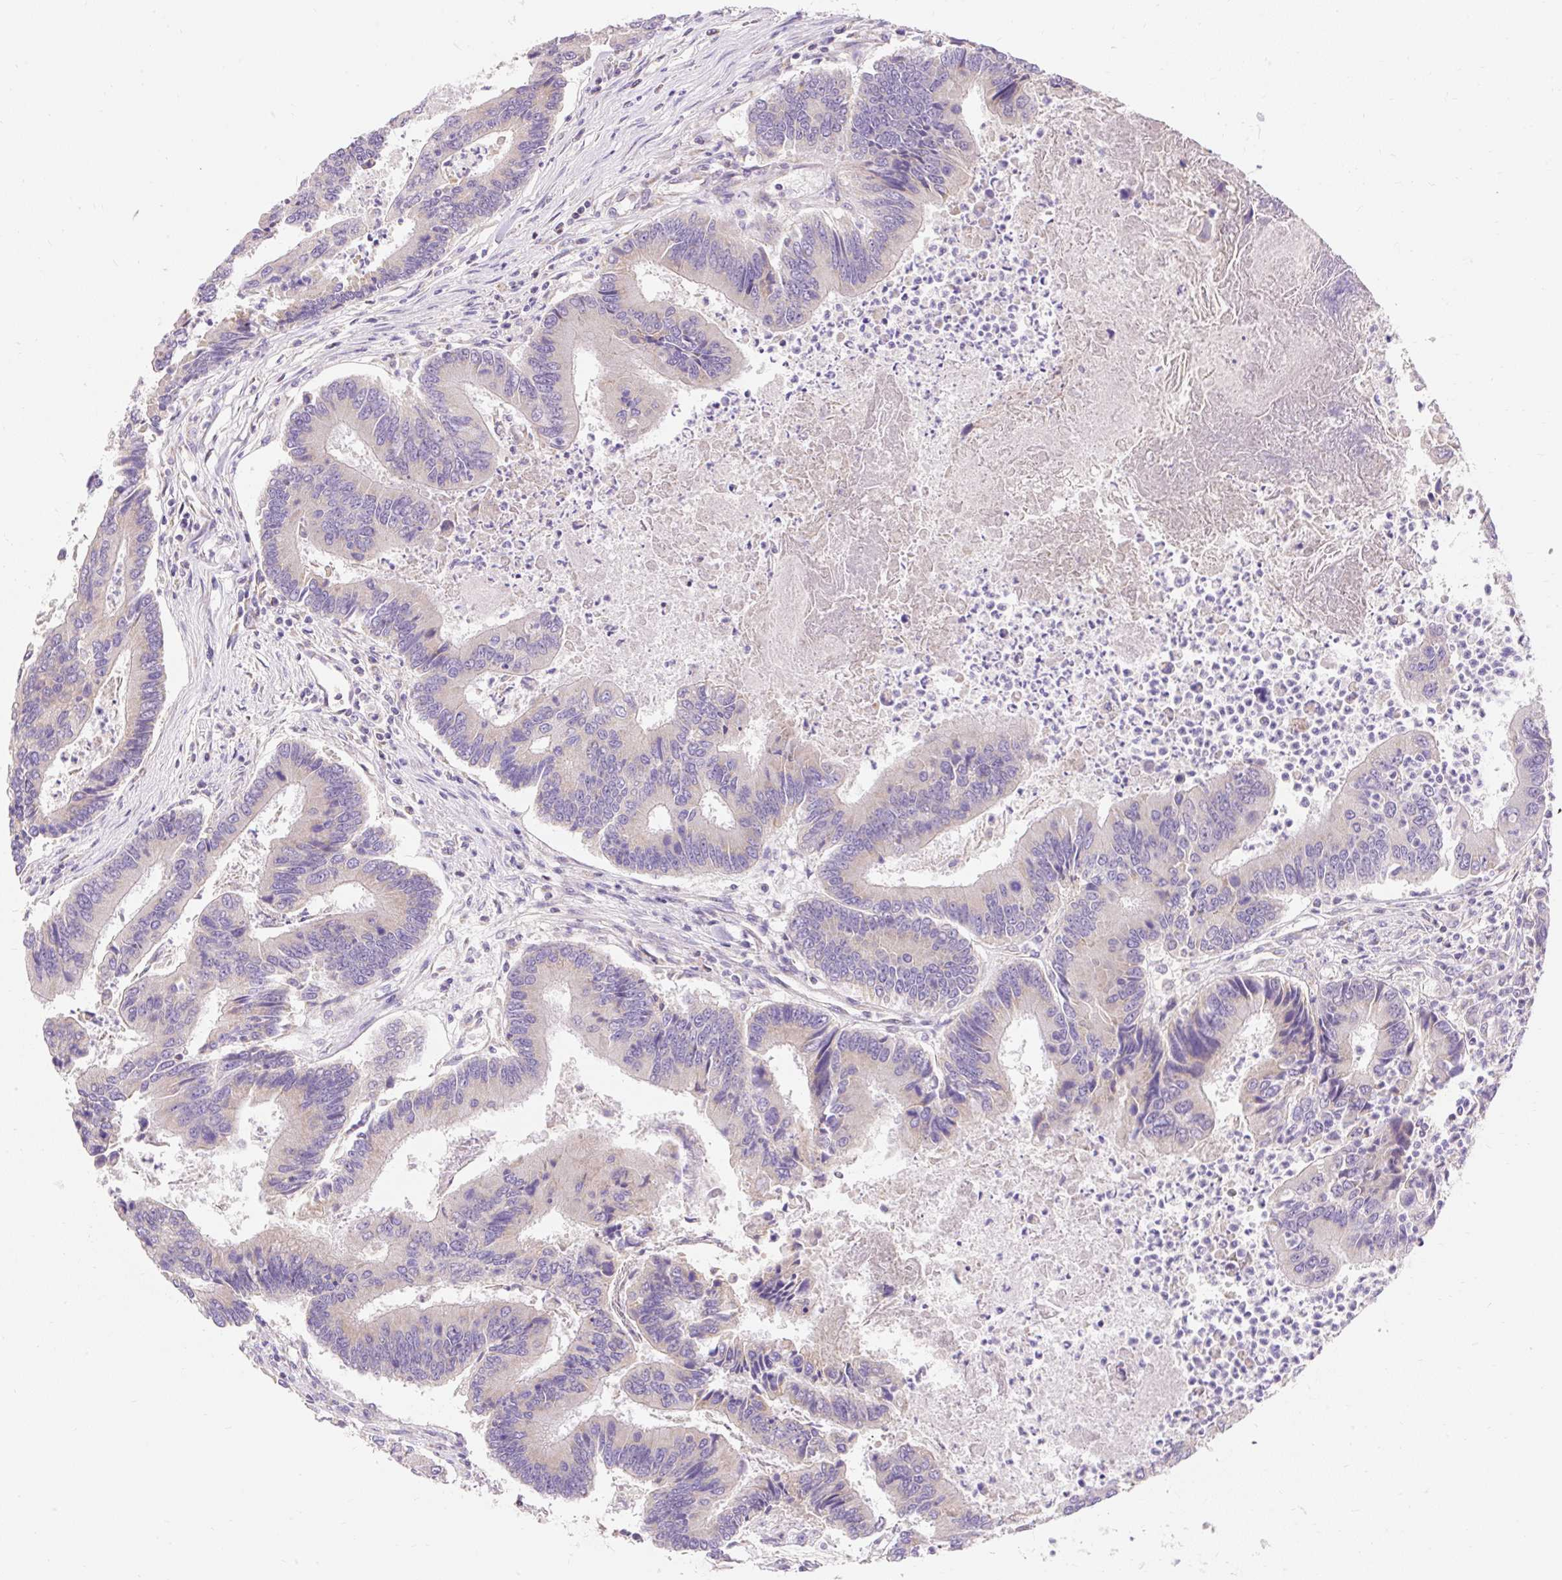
{"staining": {"intensity": "negative", "quantity": "none", "location": "none"}, "tissue": "colorectal cancer", "cell_type": "Tumor cells", "image_type": "cancer", "snomed": [{"axis": "morphology", "description": "Adenocarcinoma, NOS"}, {"axis": "topography", "description": "Colon"}], "caption": "Histopathology image shows no significant protein expression in tumor cells of adenocarcinoma (colorectal).", "gene": "PMAIP1", "patient": {"sex": "female", "age": 67}}